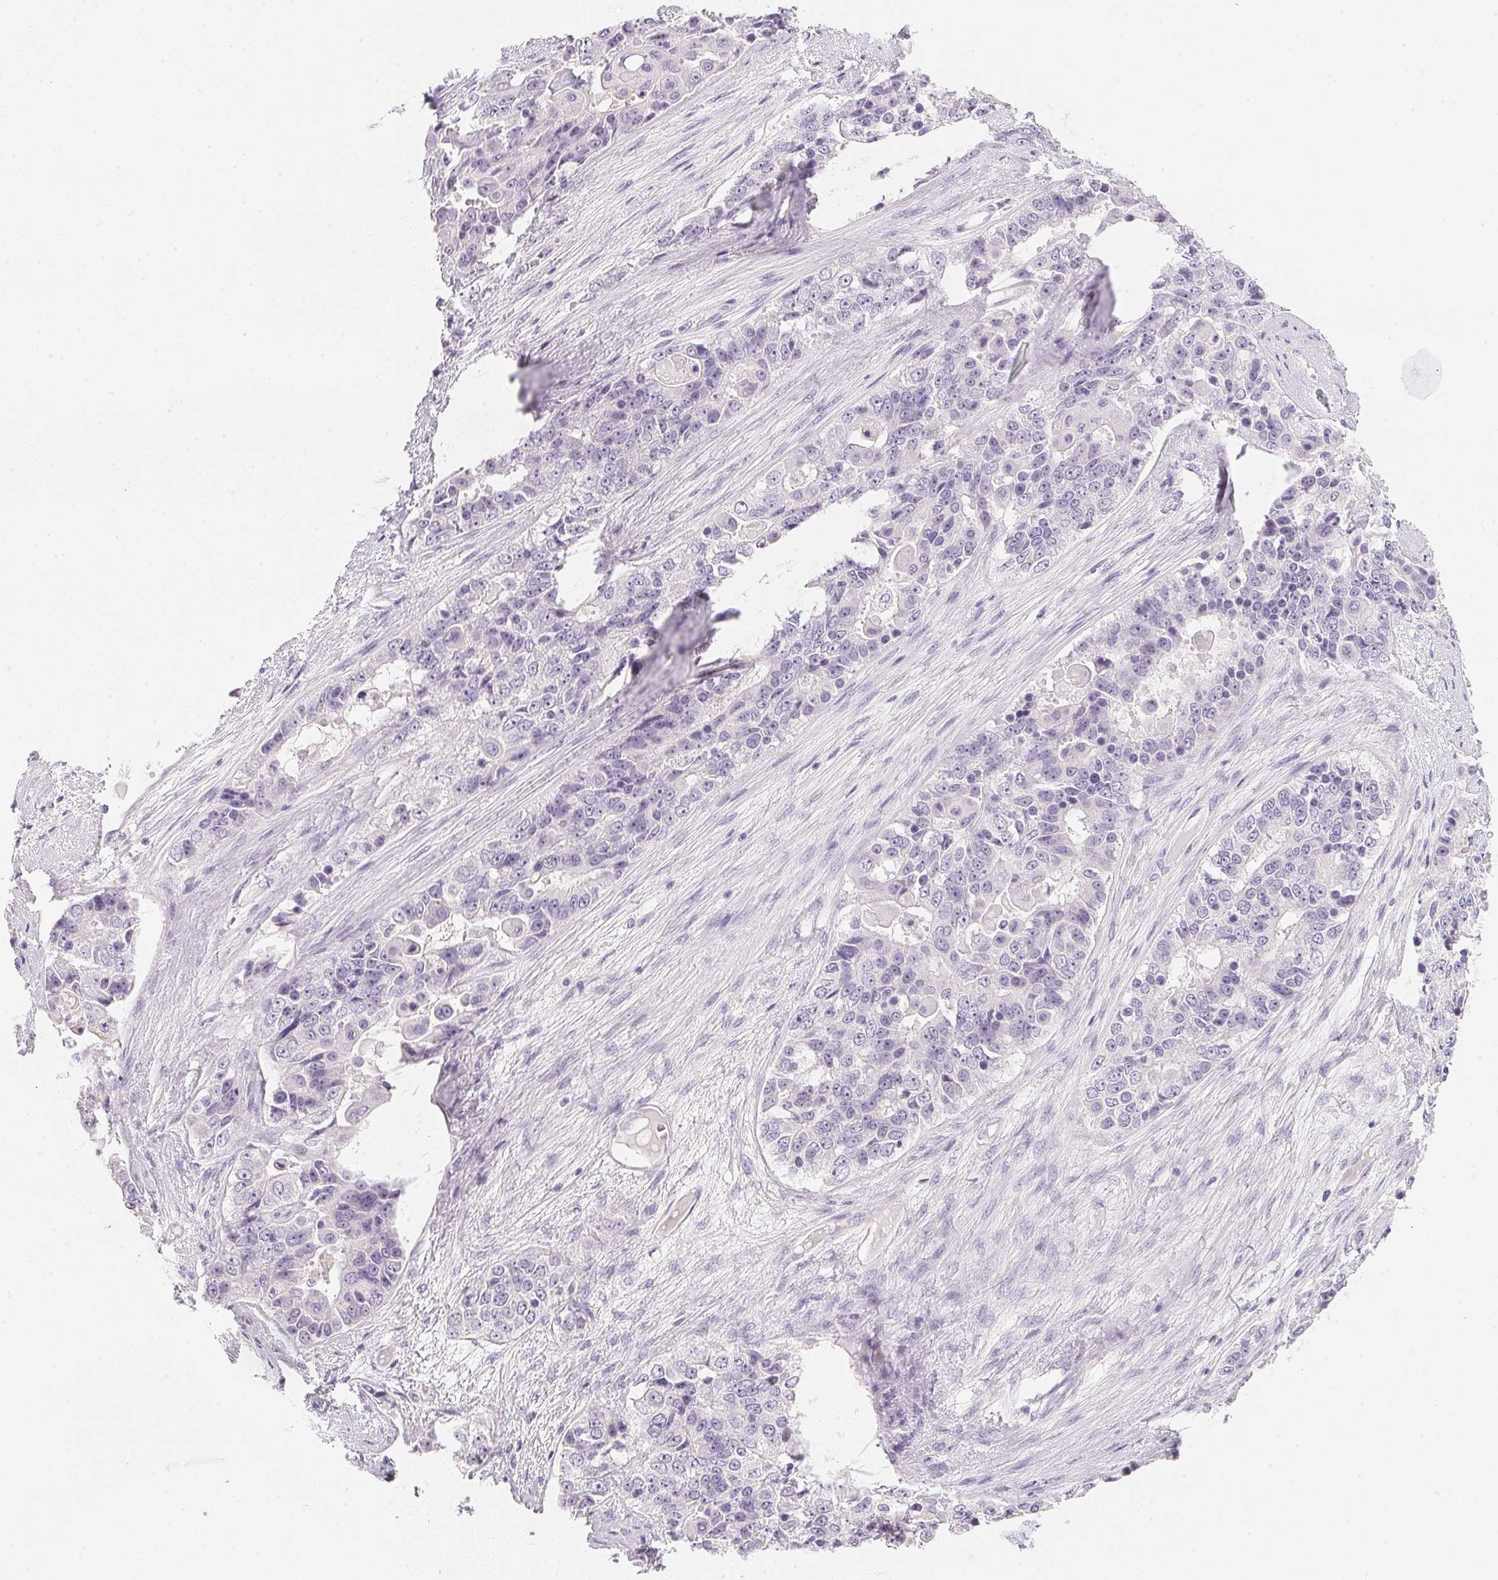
{"staining": {"intensity": "negative", "quantity": "none", "location": "none"}, "tissue": "ovarian cancer", "cell_type": "Tumor cells", "image_type": "cancer", "snomed": [{"axis": "morphology", "description": "Carcinoma, endometroid"}, {"axis": "topography", "description": "Ovary"}], "caption": "Tumor cells are negative for brown protein staining in ovarian endometroid carcinoma.", "gene": "ACP3", "patient": {"sex": "female", "age": 51}}